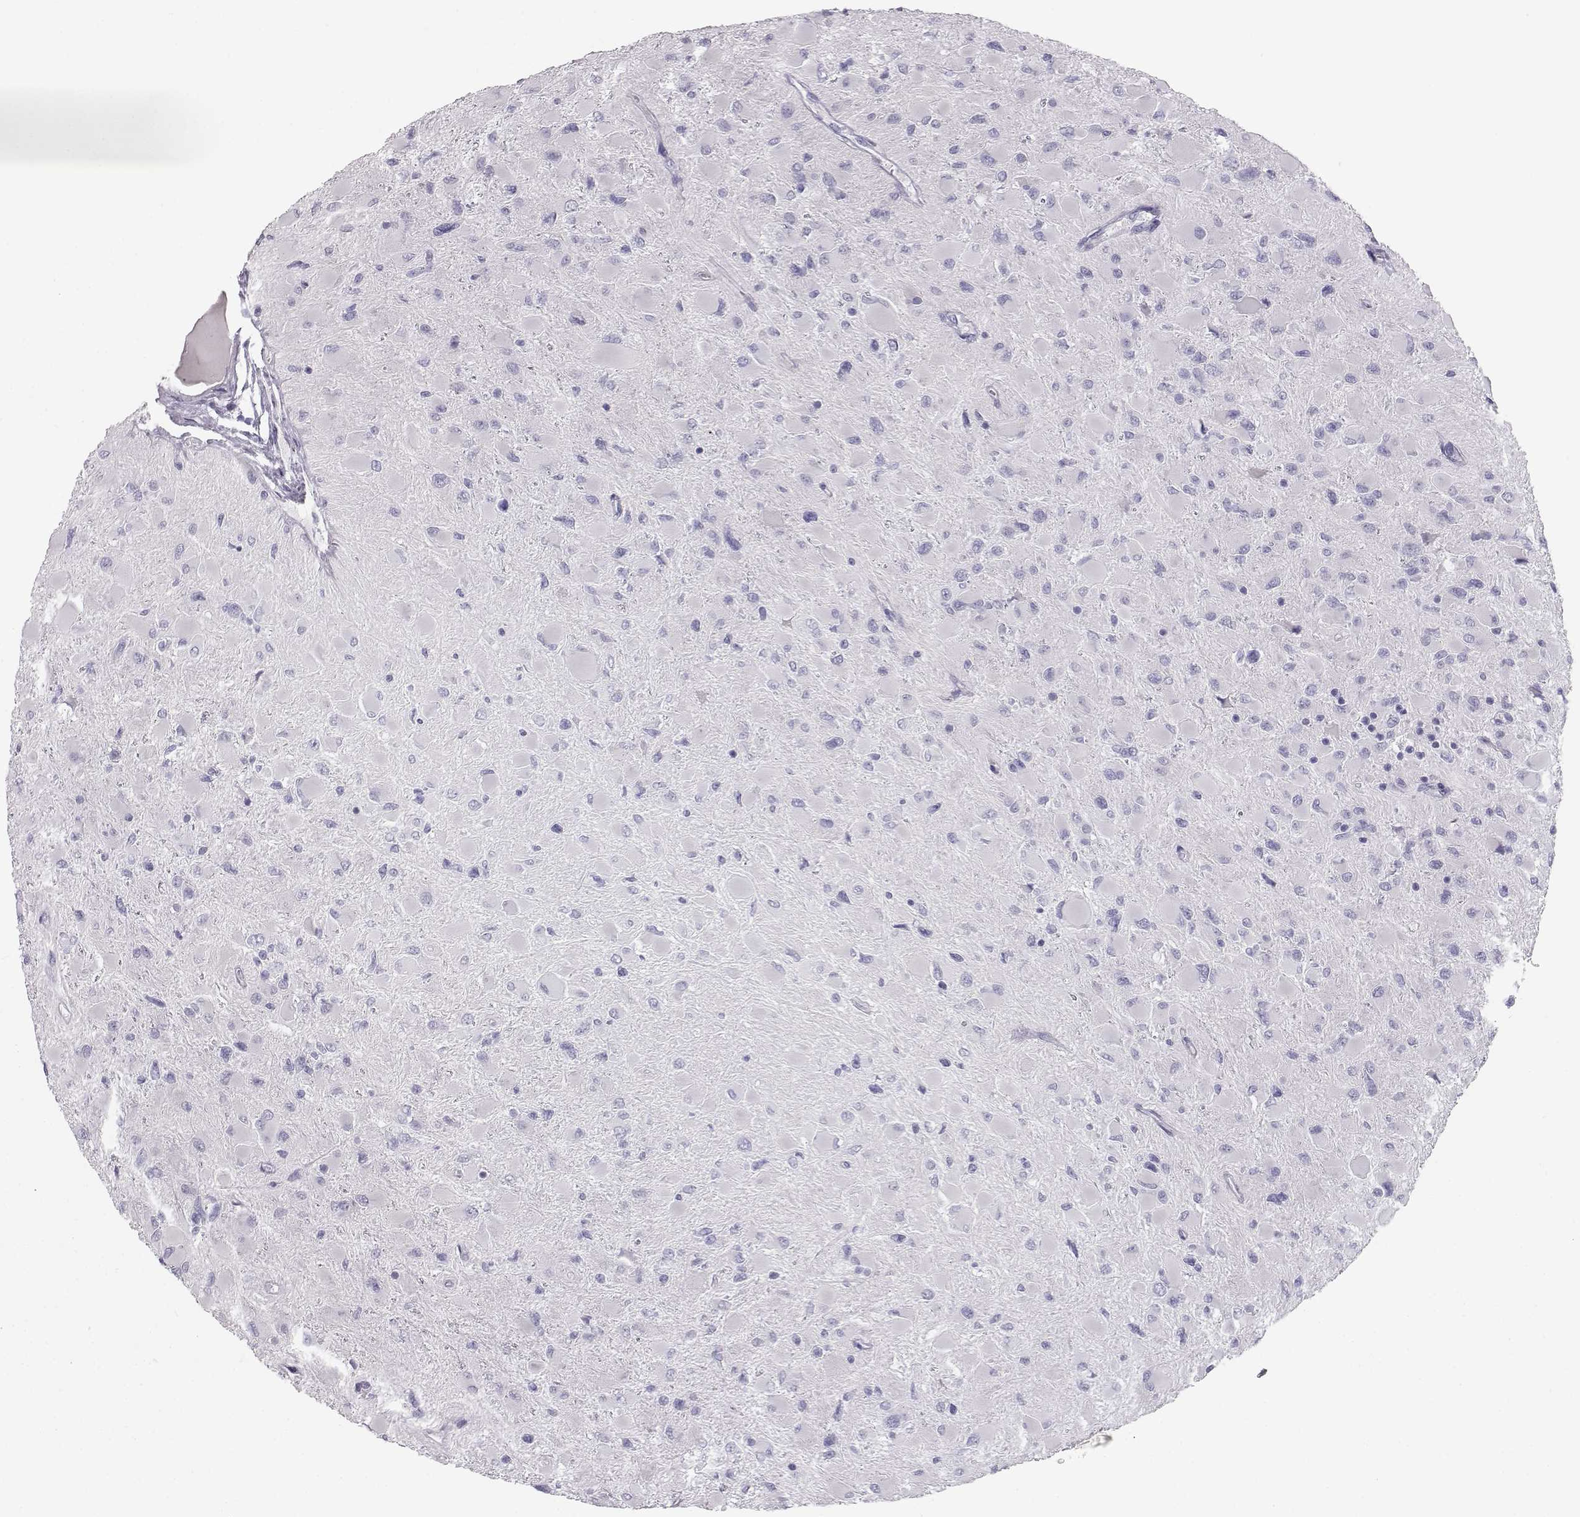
{"staining": {"intensity": "negative", "quantity": "none", "location": "none"}, "tissue": "glioma", "cell_type": "Tumor cells", "image_type": "cancer", "snomed": [{"axis": "morphology", "description": "Glioma, malignant, High grade"}, {"axis": "topography", "description": "Cerebral cortex"}], "caption": "A micrograph of malignant glioma (high-grade) stained for a protein shows no brown staining in tumor cells.", "gene": "ITLN2", "patient": {"sex": "female", "age": 36}}